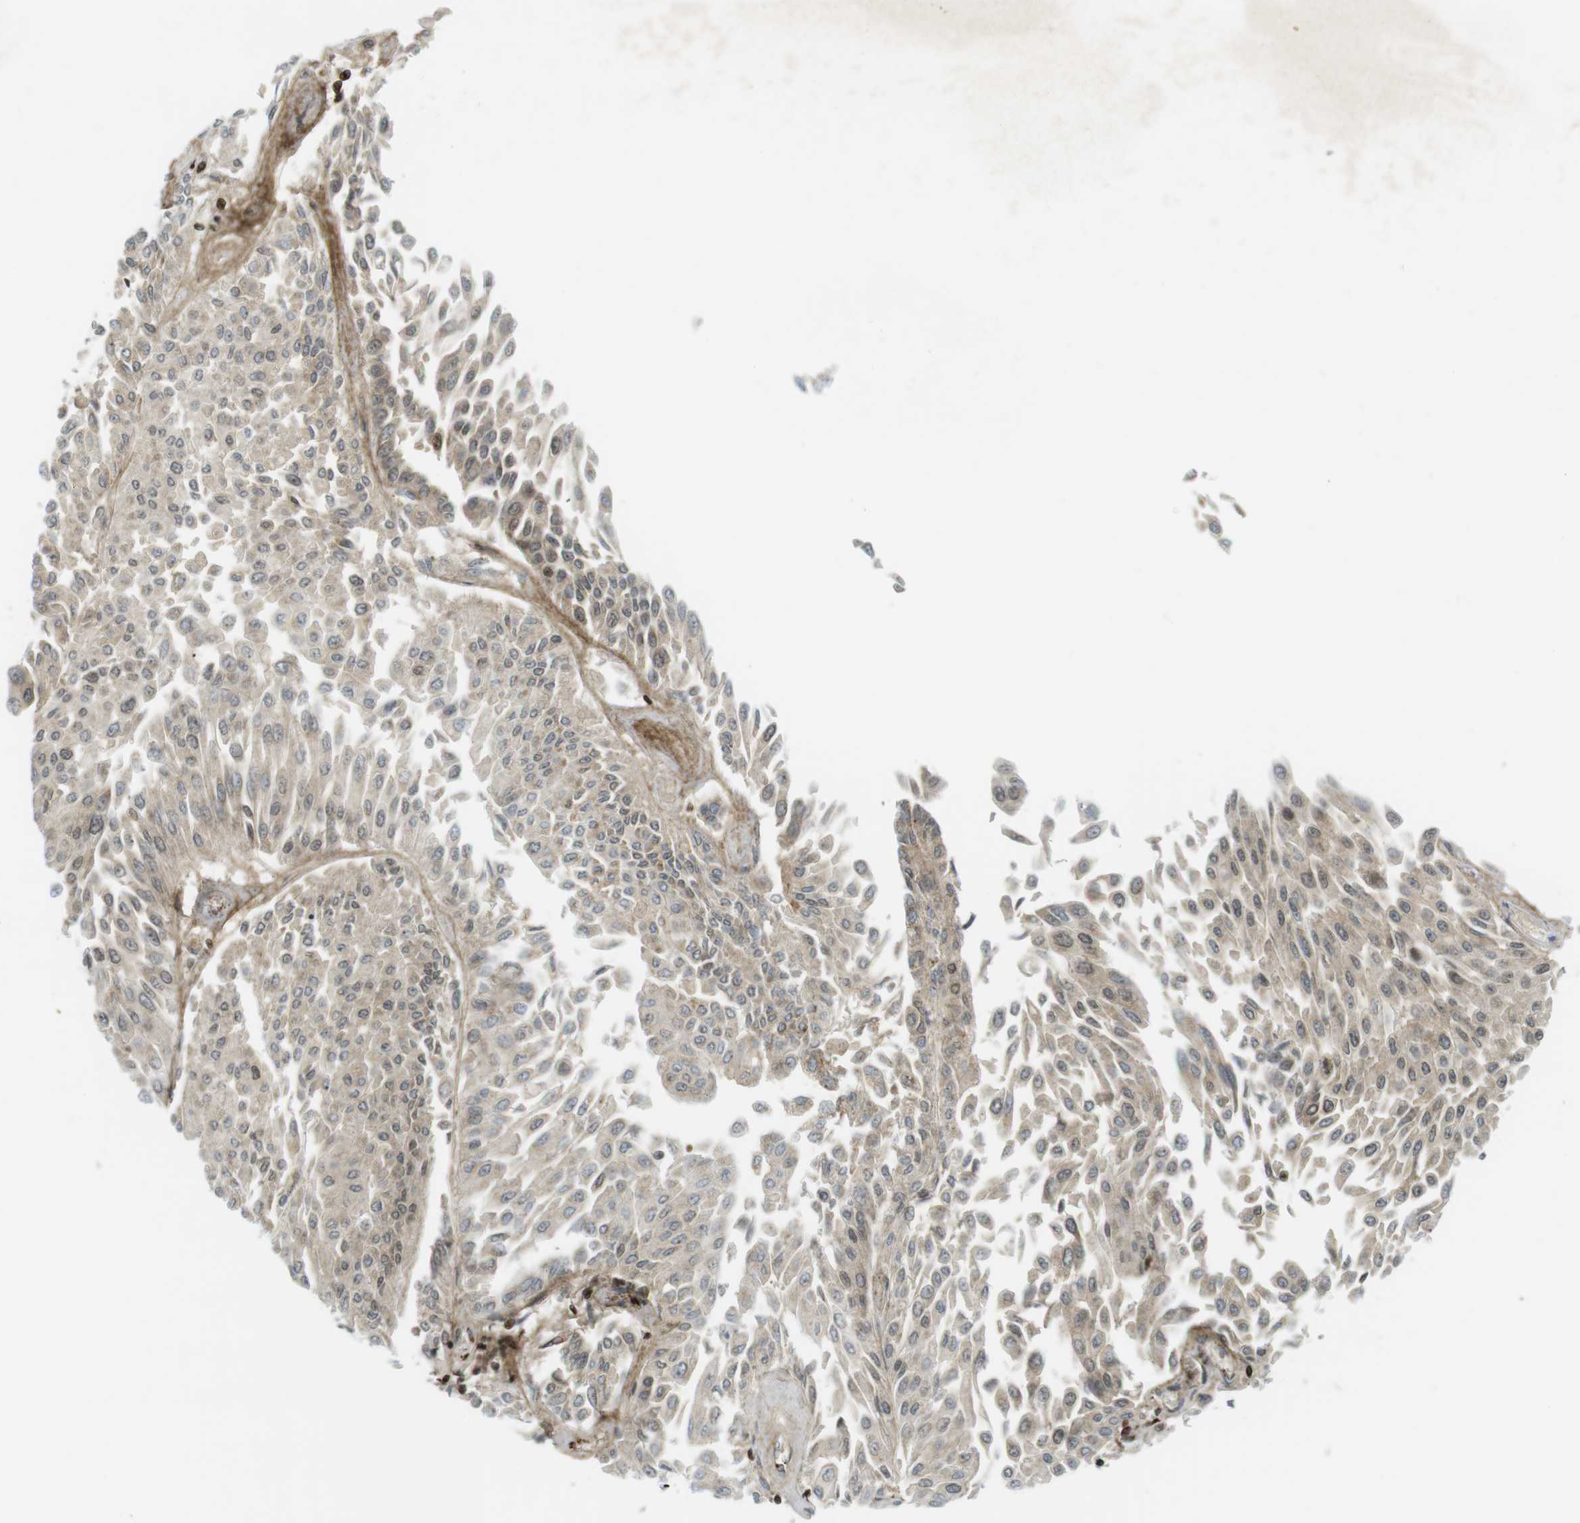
{"staining": {"intensity": "weak", "quantity": ">75%", "location": "cytoplasmic/membranous,nuclear"}, "tissue": "urothelial cancer", "cell_type": "Tumor cells", "image_type": "cancer", "snomed": [{"axis": "morphology", "description": "Urothelial carcinoma, Low grade"}, {"axis": "topography", "description": "Urinary bladder"}], "caption": "An immunohistochemistry micrograph of neoplastic tissue is shown. Protein staining in brown highlights weak cytoplasmic/membranous and nuclear positivity in low-grade urothelial carcinoma within tumor cells. (DAB (3,3'-diaminobenzidine) IHC with brightfield microscopy, high magnification).", "gene": "PPP1R13B", "patient": {"sex": "male", "age": 67}}